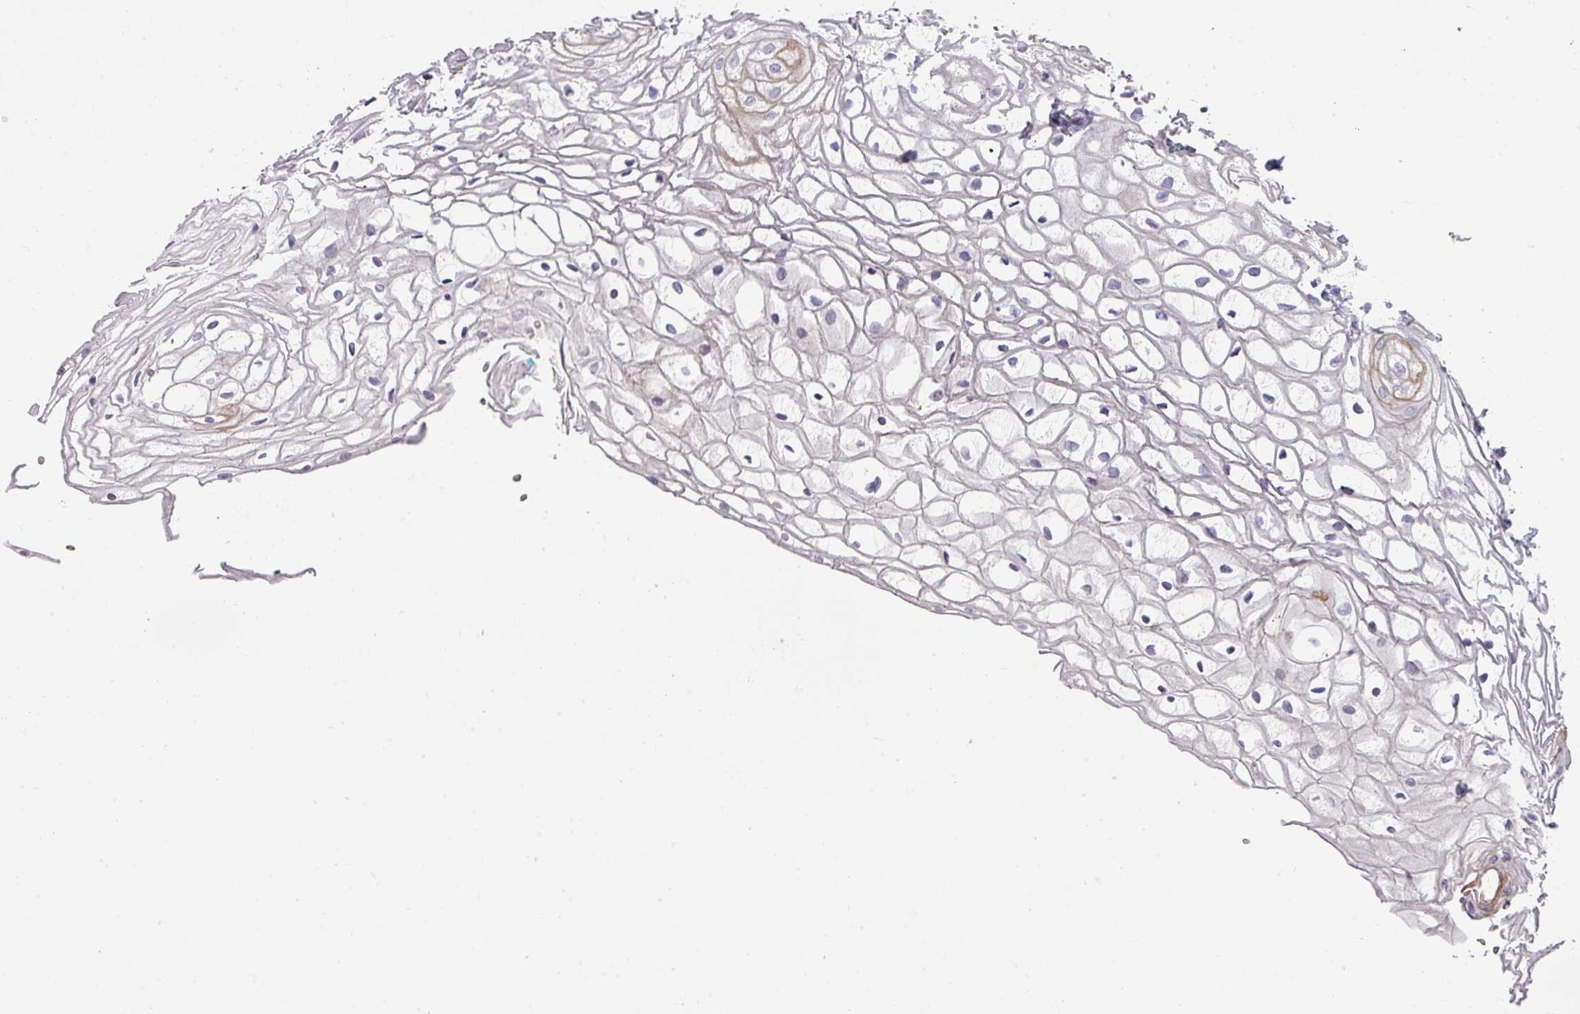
{"staining": {"intensity": "negative", "quantity": "none", "location": "none"}, "tissue": "vagina", "cell_type": "Squamous epithelial cells", "image_type": "normal", "snomed": [{"axis": "morphology", "description": "Normal tissue, NOS"}, {"axis": "topography", "description": "Vagina"}], "caption": "This is a histopathology image of IHC staining of unremarkable vagina, which shows no positivity in squamous epithelial cells.", "gene": "BTLA", "patient": {"sex": "female", "age": 34}}